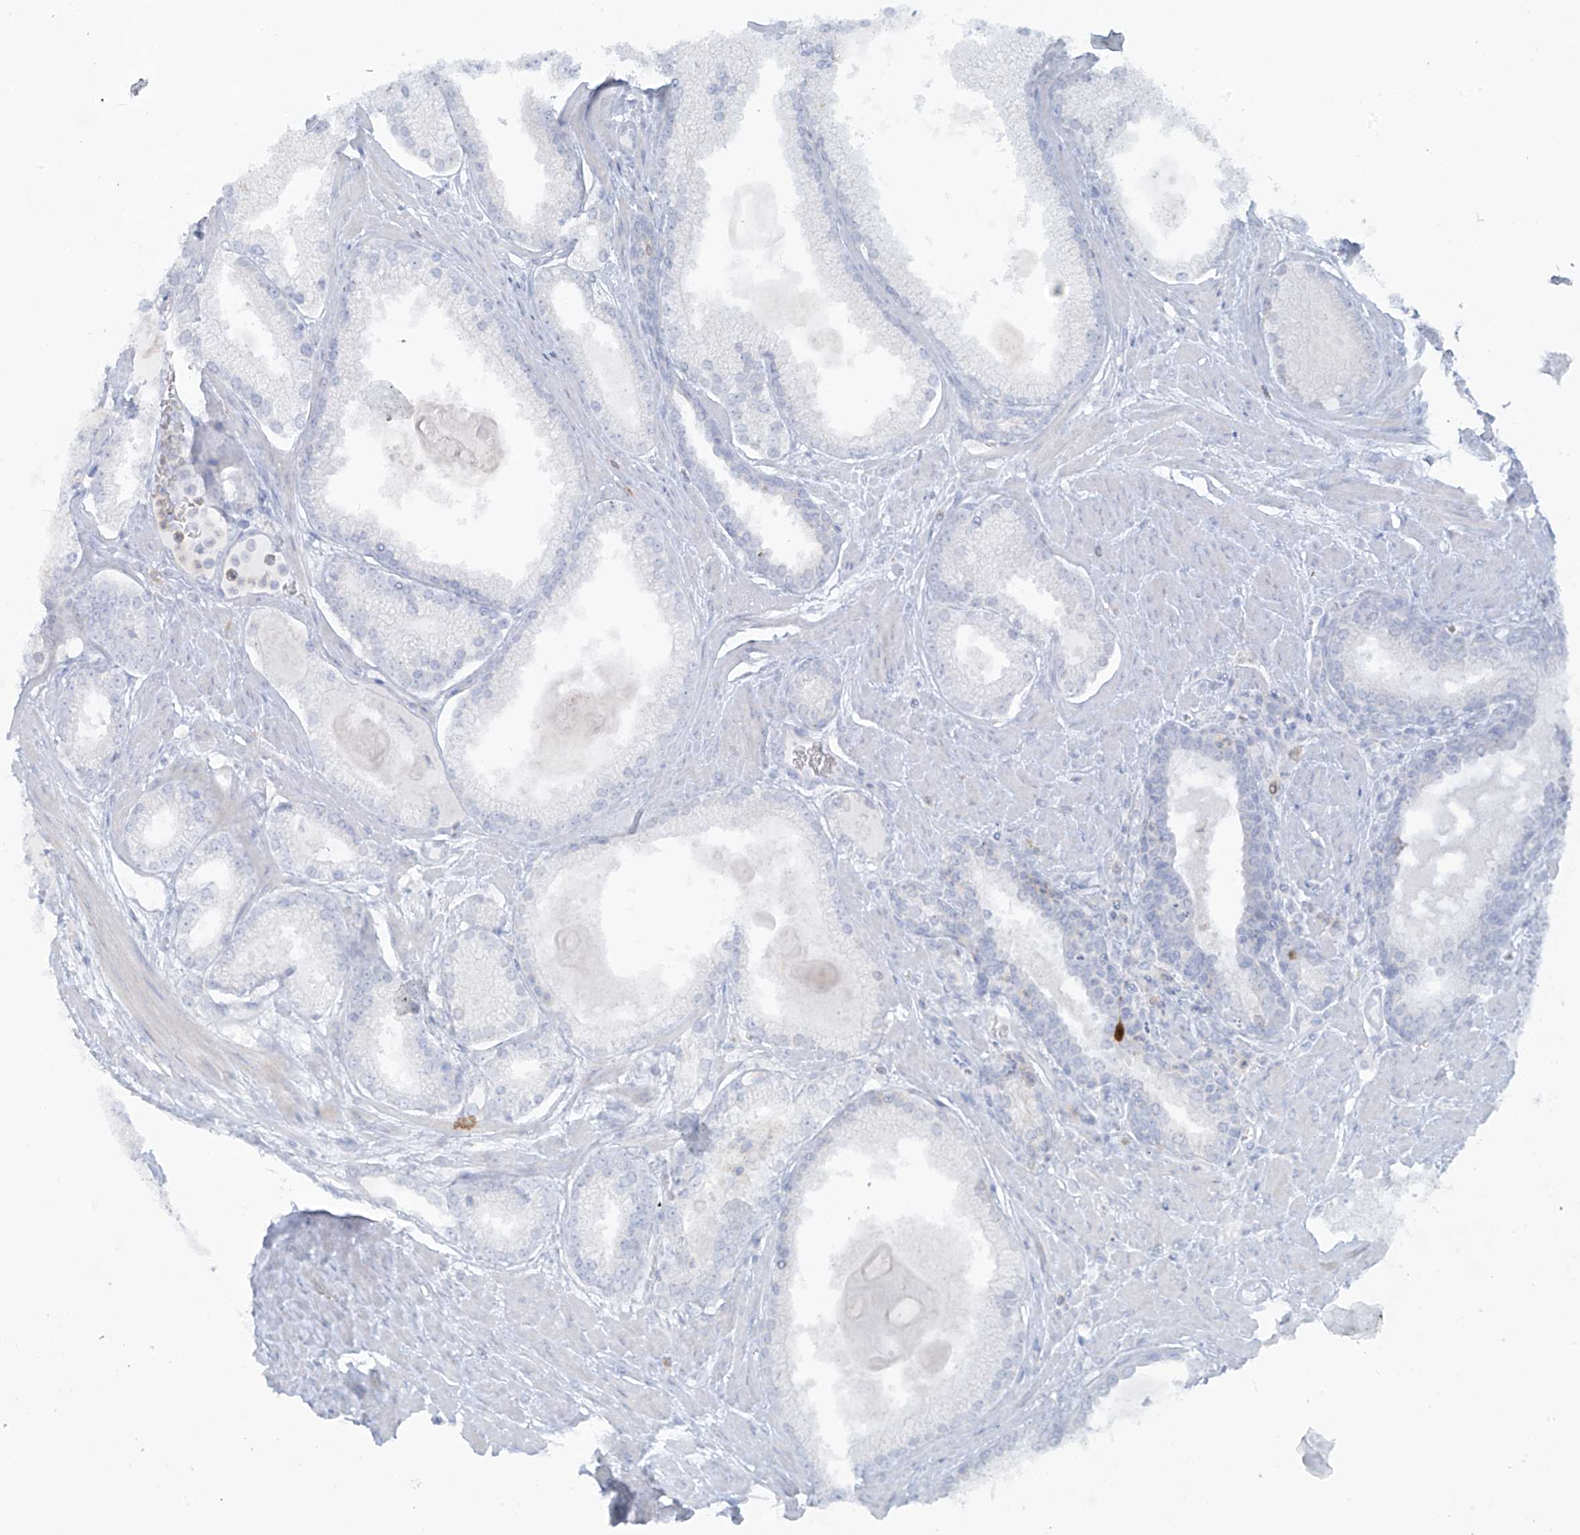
{"staining": {"intensity": "negative", "quantity": "none", "location": "none"}, "tissue": "prostate cancer", "cell_type": "Tumor cells", "image_type": "cancer", "snomed": [{"axis": "morphology", "description": "Adenocarcinoma, Low grade"}, {"axis": "topography", "description": "Prostate"}], "caption": "An image of human adenocarcinoma (low-grade) (prostate) is negative for staining in tumor cells.", "gene": "NOTO", "patient": {"sex": "male", "age": 54}}